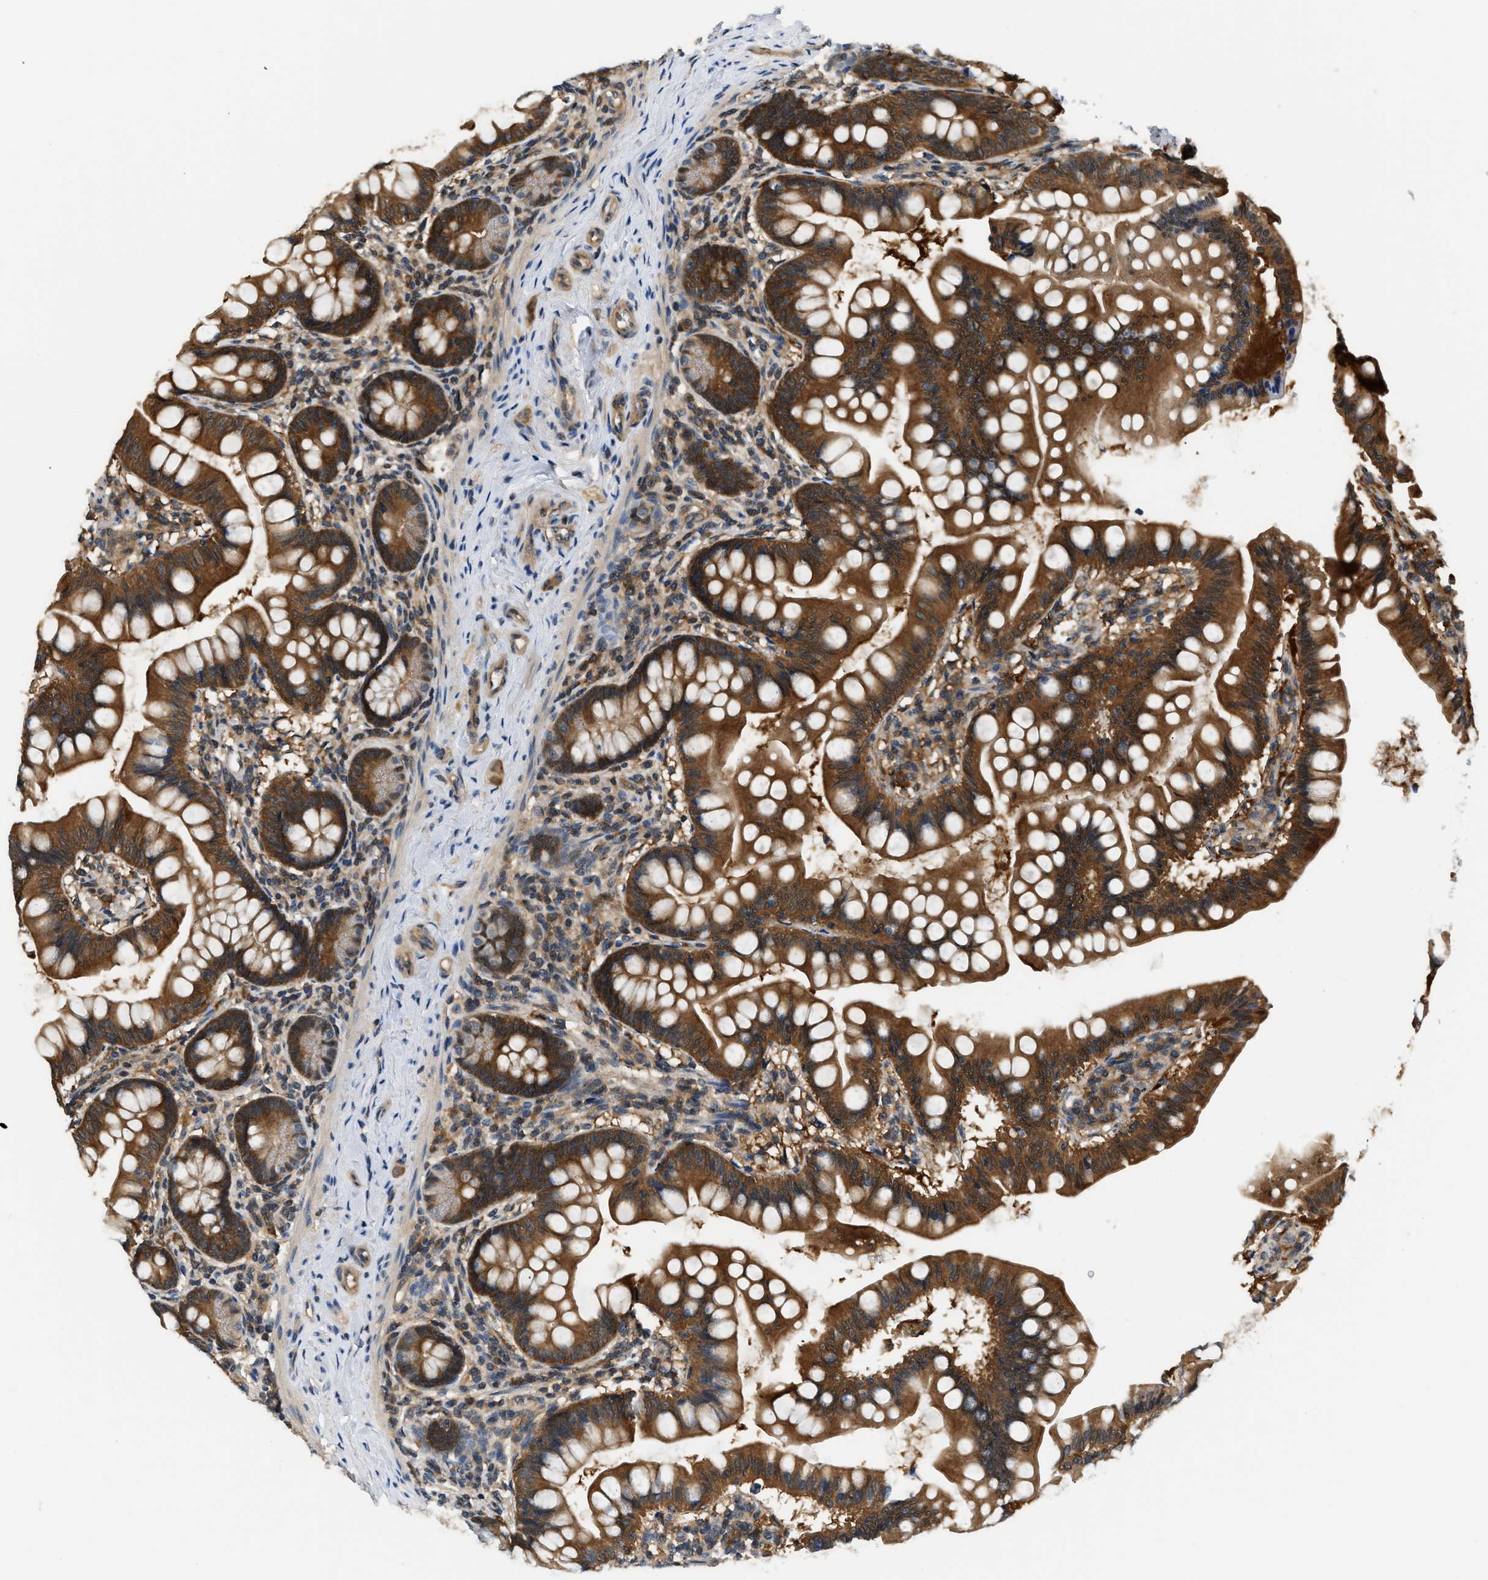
{"staining": {"intensity": "strong", "quantity": ">75%", "location": "cytoplasmic/membranous"}, "tissue": "small intestine", "cell_type": "Glandular cells", "image_type": "normal", "snomed": [{"axis": "morphology", "description": "Normal tissue, NOS"}, {"axis": "topography", "description": "Small intestine"}], "caption": "Immunohistochemistry image of benign small intestine stained for a protein (brown), which demonstrates high levels of strong cytoplasmic/membranous staining in approximately >75% of glandular cells.", "gene": "EIF4EBP2", "patient": {"sex": "male", "age": 7}}